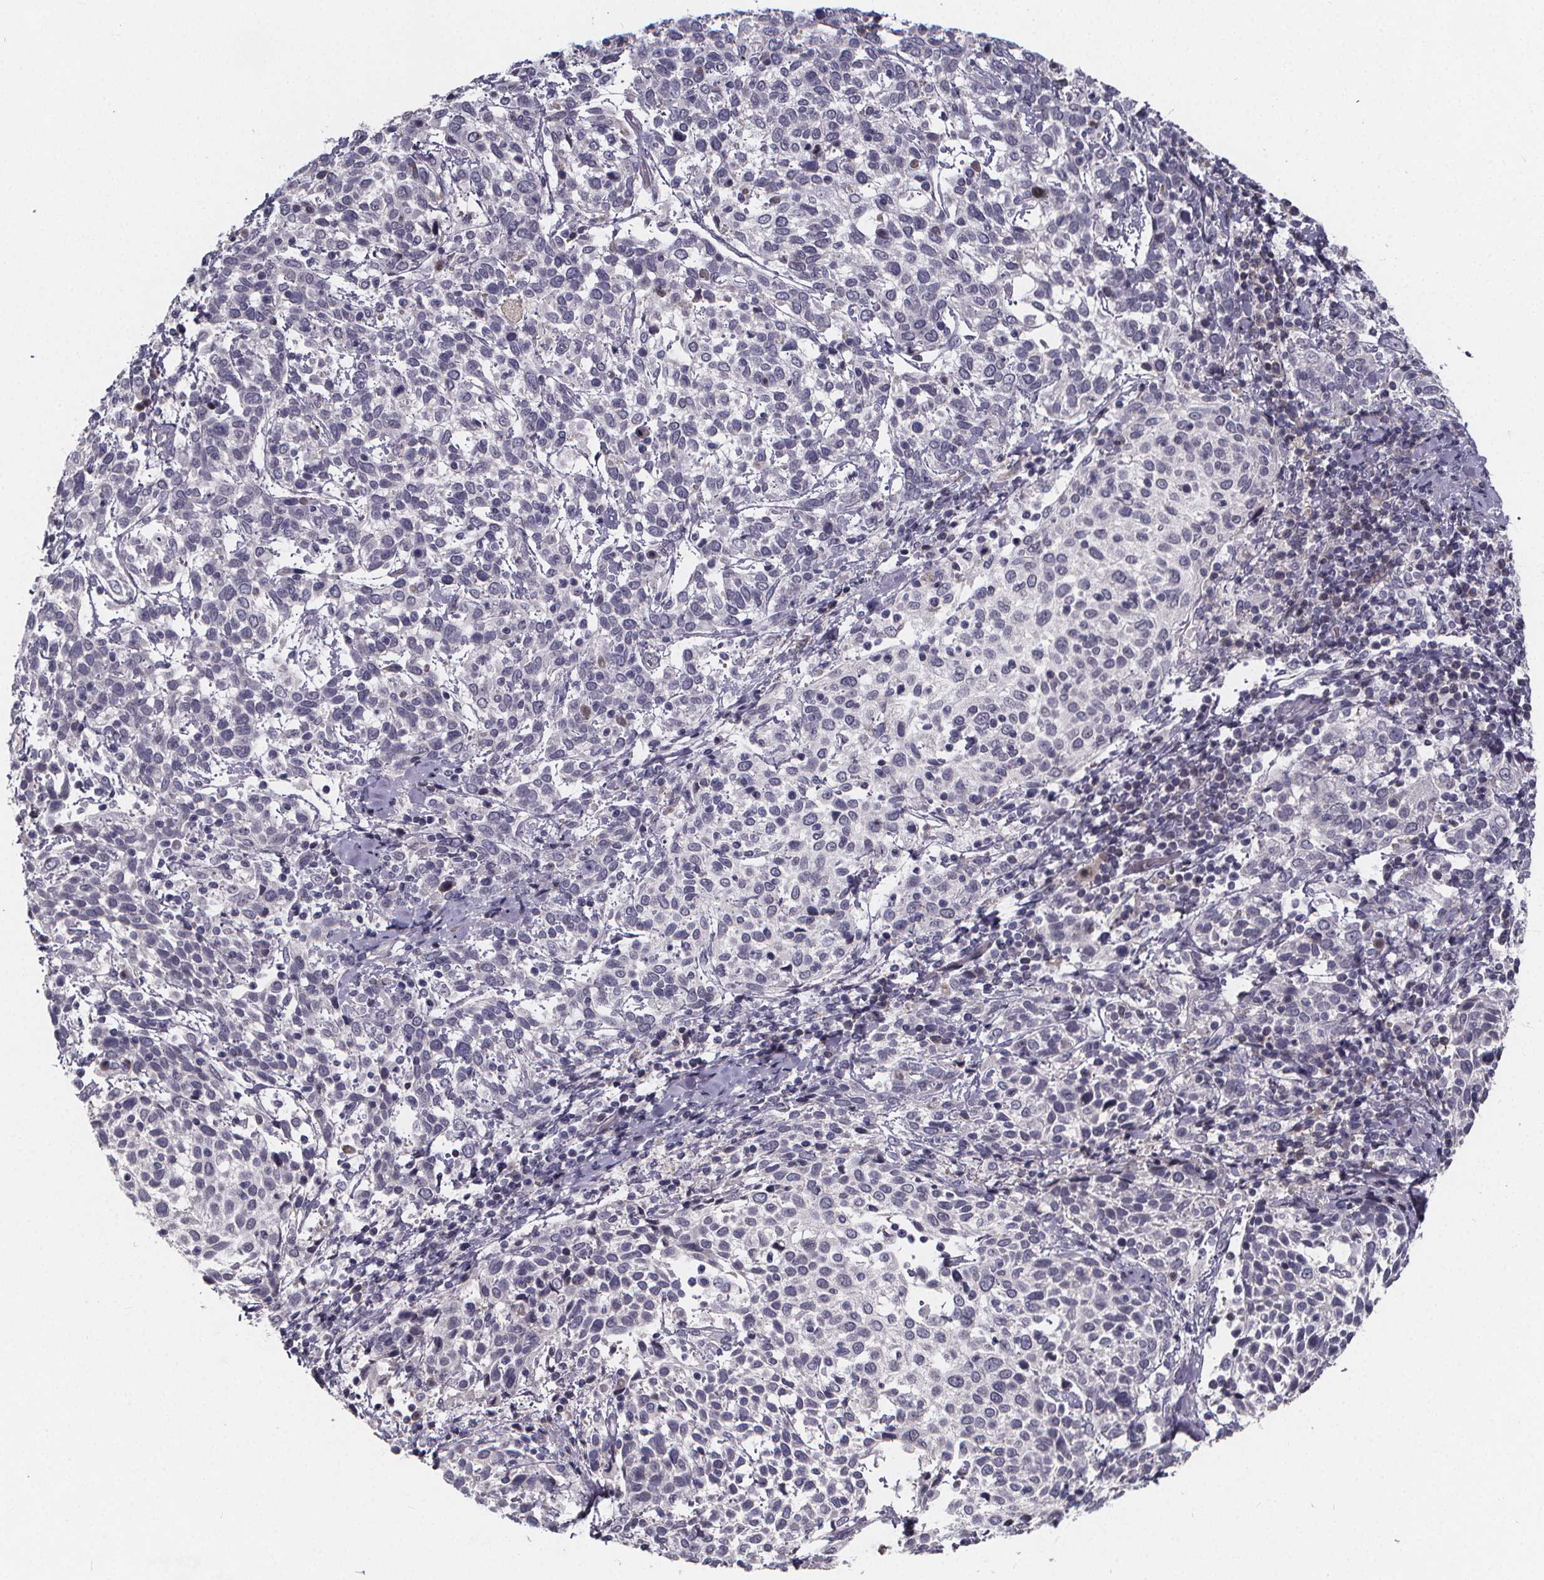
{"staining": {"intensity": "negative", "quantity": "none", "location": "none"}, "tissue": "cervical cancer", "cell_type": "Tumor cells", "image_type": "cancer", "snomed": [{"axis": "morphology", "description": "Squamous cell carcinoma, NOS"}, {"axis": "topography", "description": "Cervix"}], "caption": "Cervical cancer (squamous cell carcinoma) was stained to show a protein in brown. There is no significant expression in tumor cells. (DAB IHC visualized using brightfield microscopy, high magnification).", "gene": "AGT", "patient": {"sex": "female", "age": 61}}